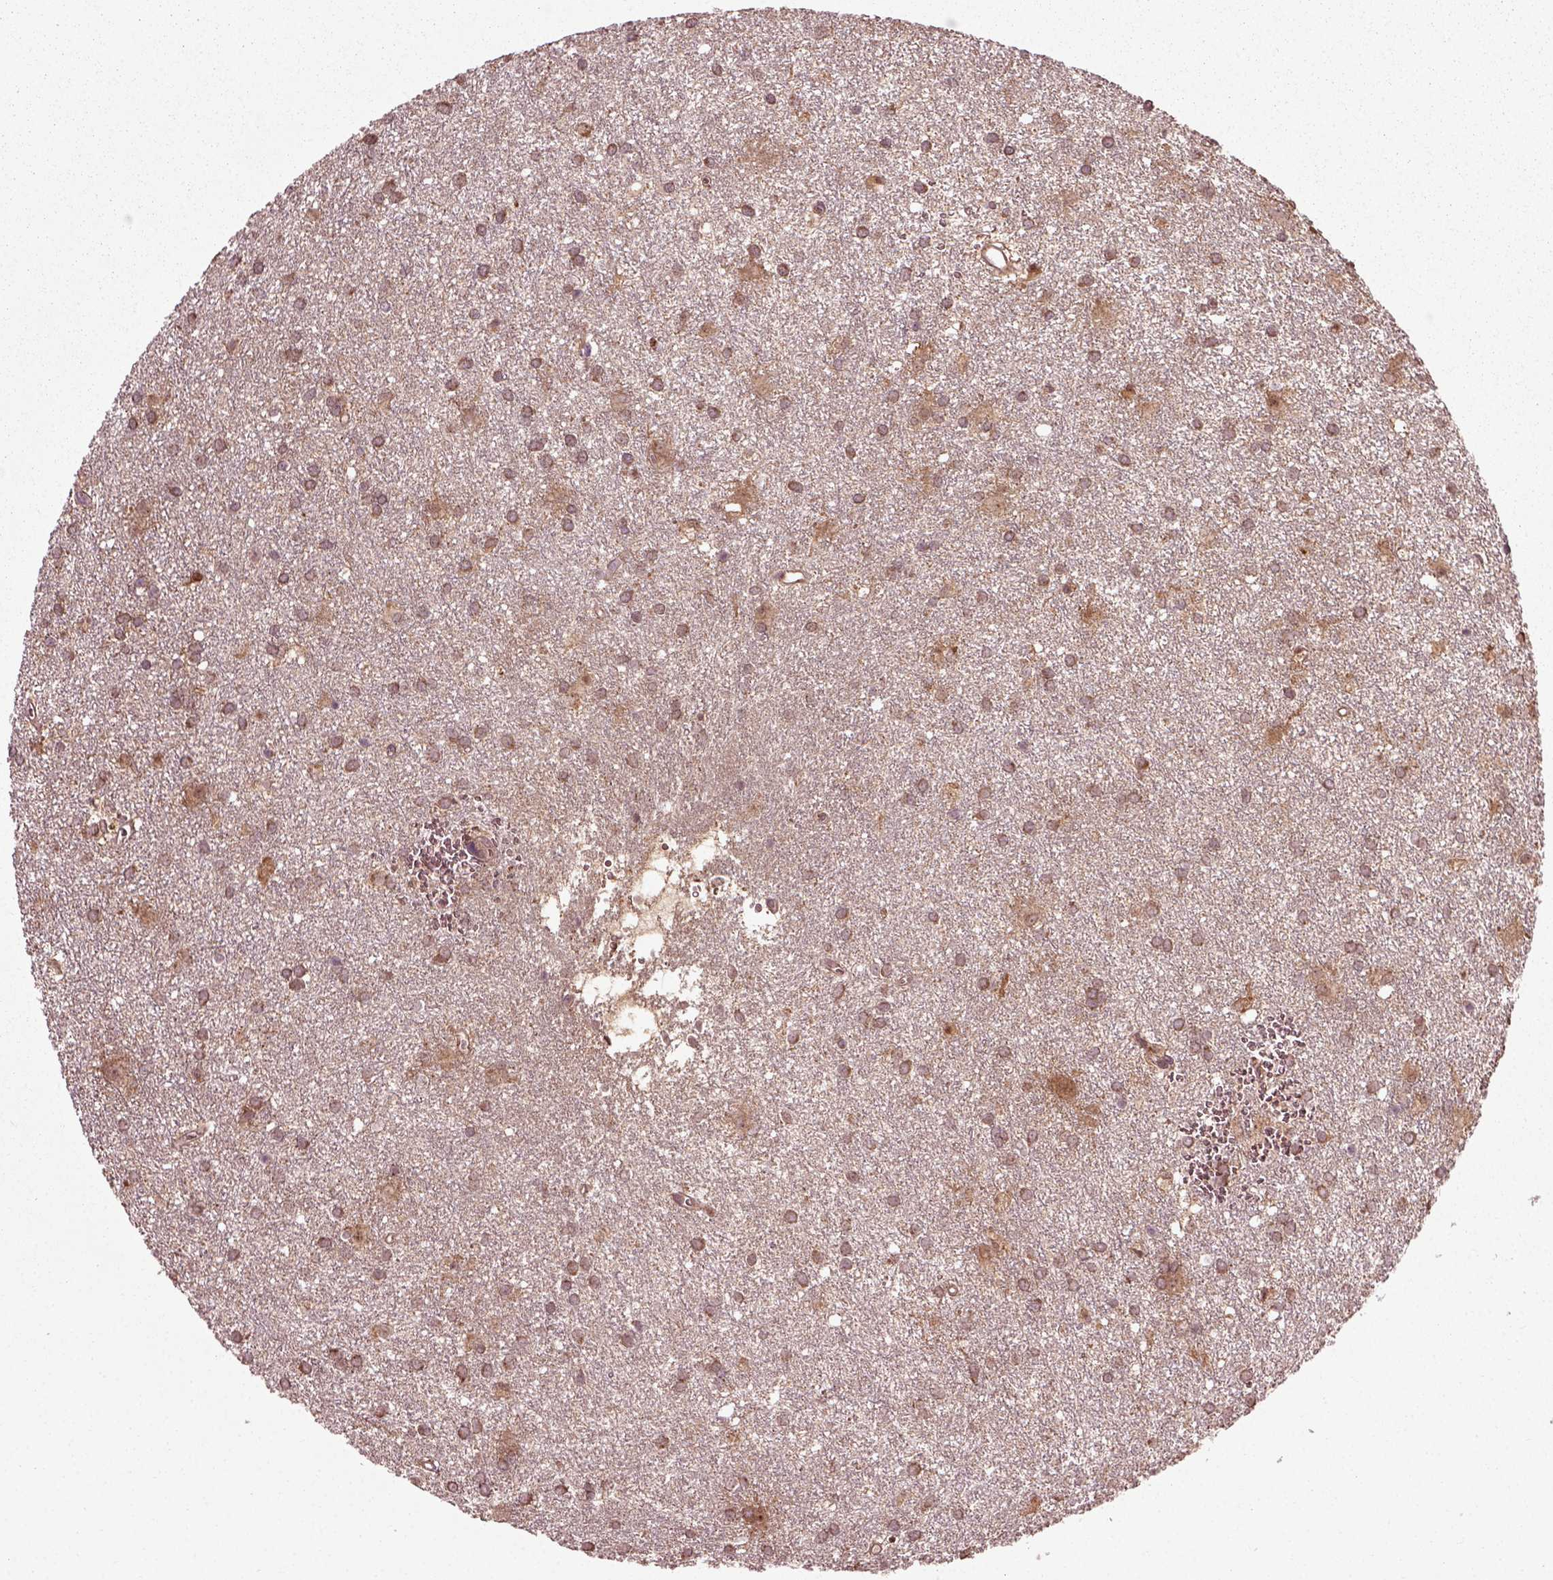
{"staining": {"intensity": "moderate", "quantity": ">75%", "location": "cytoplasmic/membranous"}, "tissue": "glioma", "cell_type": "Tumor cells", "image_type": "cancer", "snomed": [{"axis": "morphology", "description": "Glioma, malignant, Low grade"}, {"axis": "topography", "description": "Brain"}], "caption": "Glioma stained for a protein (brown) demonstrates moderate cytoplasmic/membranous positive staining in about >75% of tumor cells.", "gene": "PLCD3", "patient": {"sex": "male", "age": 58}}